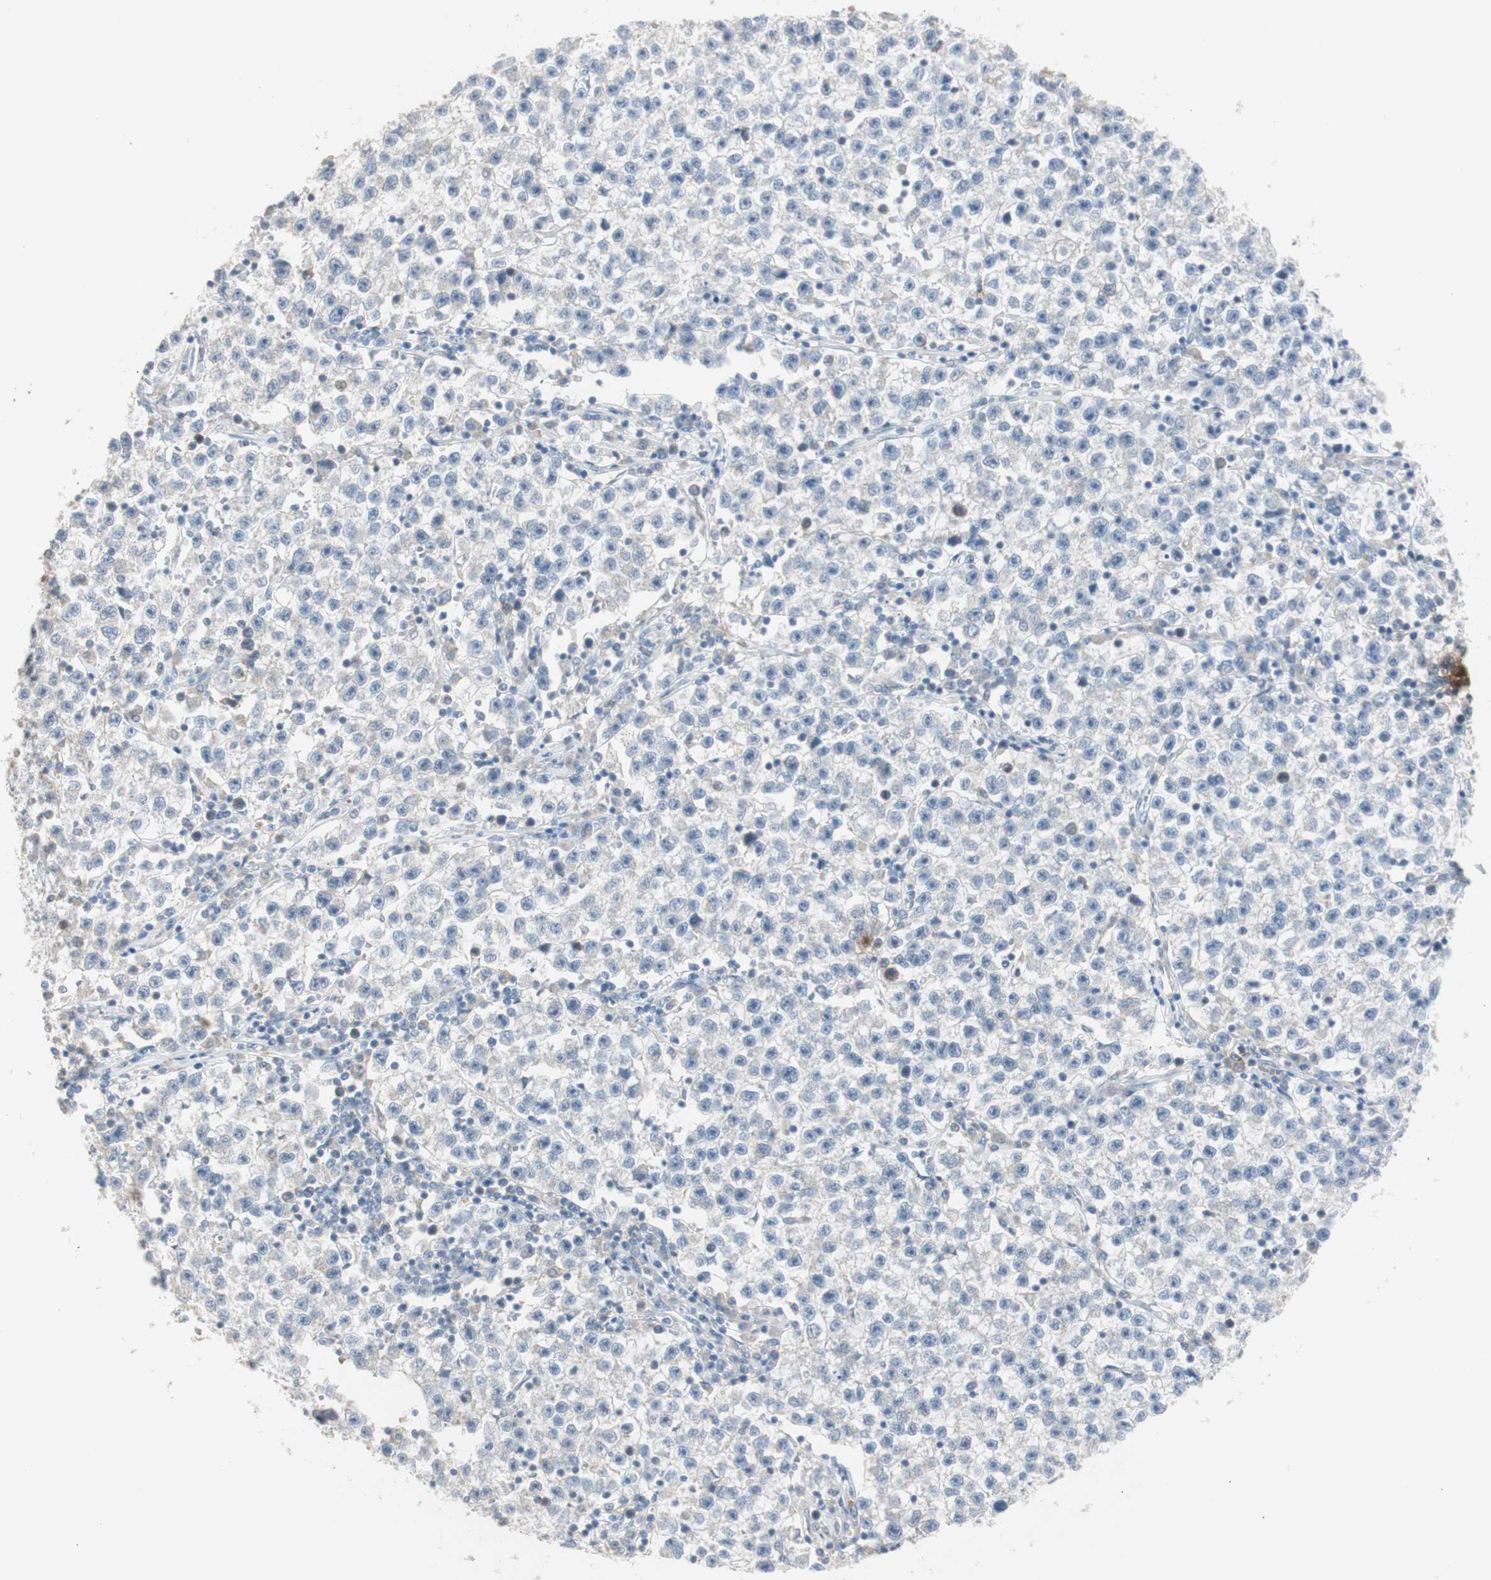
{"staining": {"intensity": "negative", "quantity": "none", "location": "none"}, "tissue": "testis cancer", "cell_type": "Tumor cells", "image_type": "cancer", "snomed": [{"axis": "morphology", "description": "Seminoma, NOS"}, {"axis": "topography", "description": "Testis"}], "caption": "Immunohistochemistry (IHC) image of human testis cancer stained for a protein (brown), which exhibits no expression in tumor cells. (DAB immunohistochemistry (IHC), high magnification).", "gene": "TK1", "patient": {"sex": "male", "age": 22}}